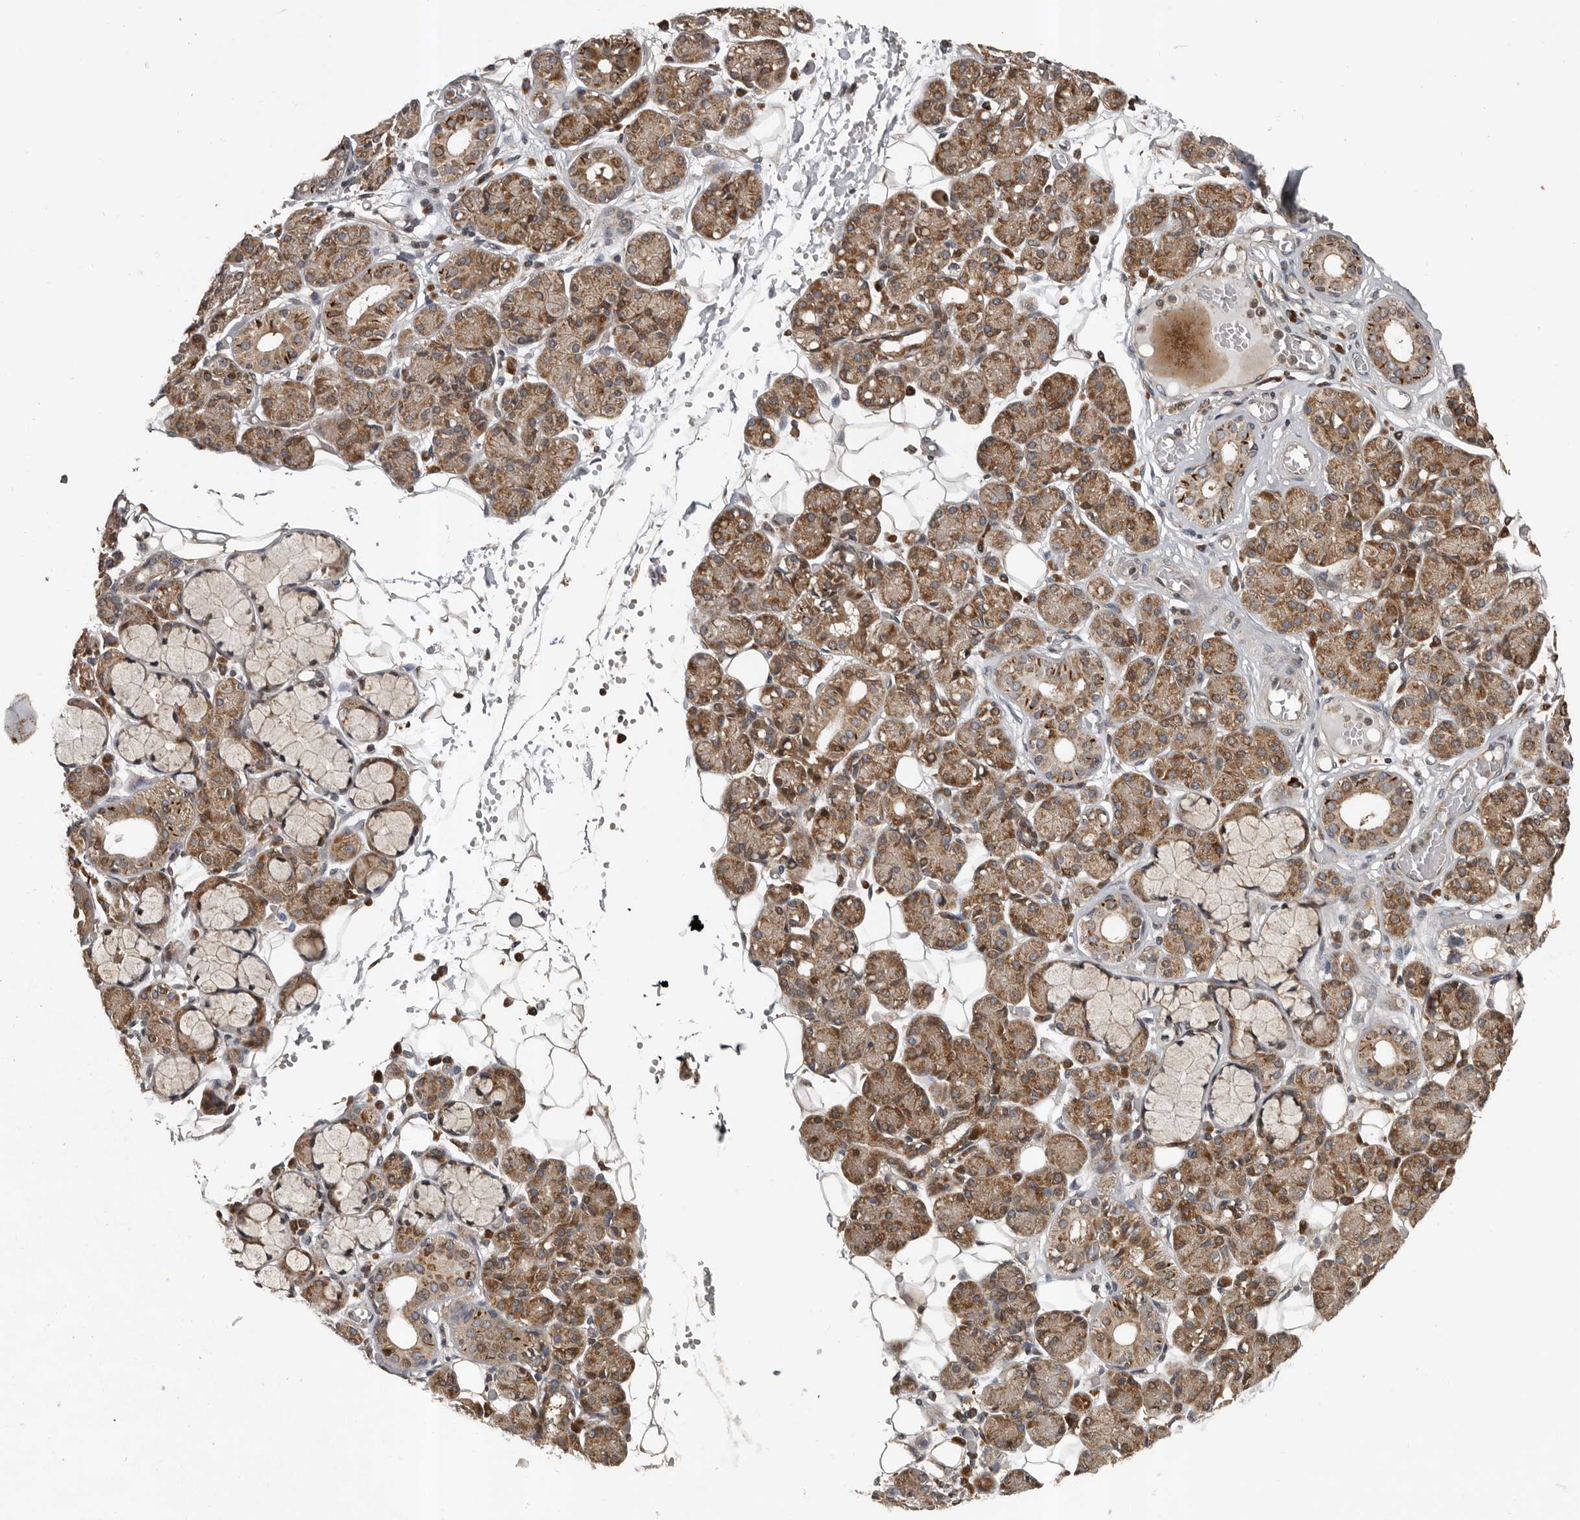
{"staining": {"intensity": "moderate", "quantity": ">75%", "location": "cytoplasmic/membranous"}, "tissue": "salivary gland", "cell_type": "Glandular cells", "image_type": "normal", "snomed": [{"axis": "morphology", "description": "Normal tissue, NOS"}, {"axis": "topography", "description": "Salivary gland"}], "caption": "DAB (3,3'-diaminobenzidine) immunohistochemical staining of benign human salivary gland demonstrates moderate cytoplasmic/membranous protein positivity in approximately >75% of glandular cells.", "gene": "CCDC190", "patient": {"sex": "male", "age": 63}}